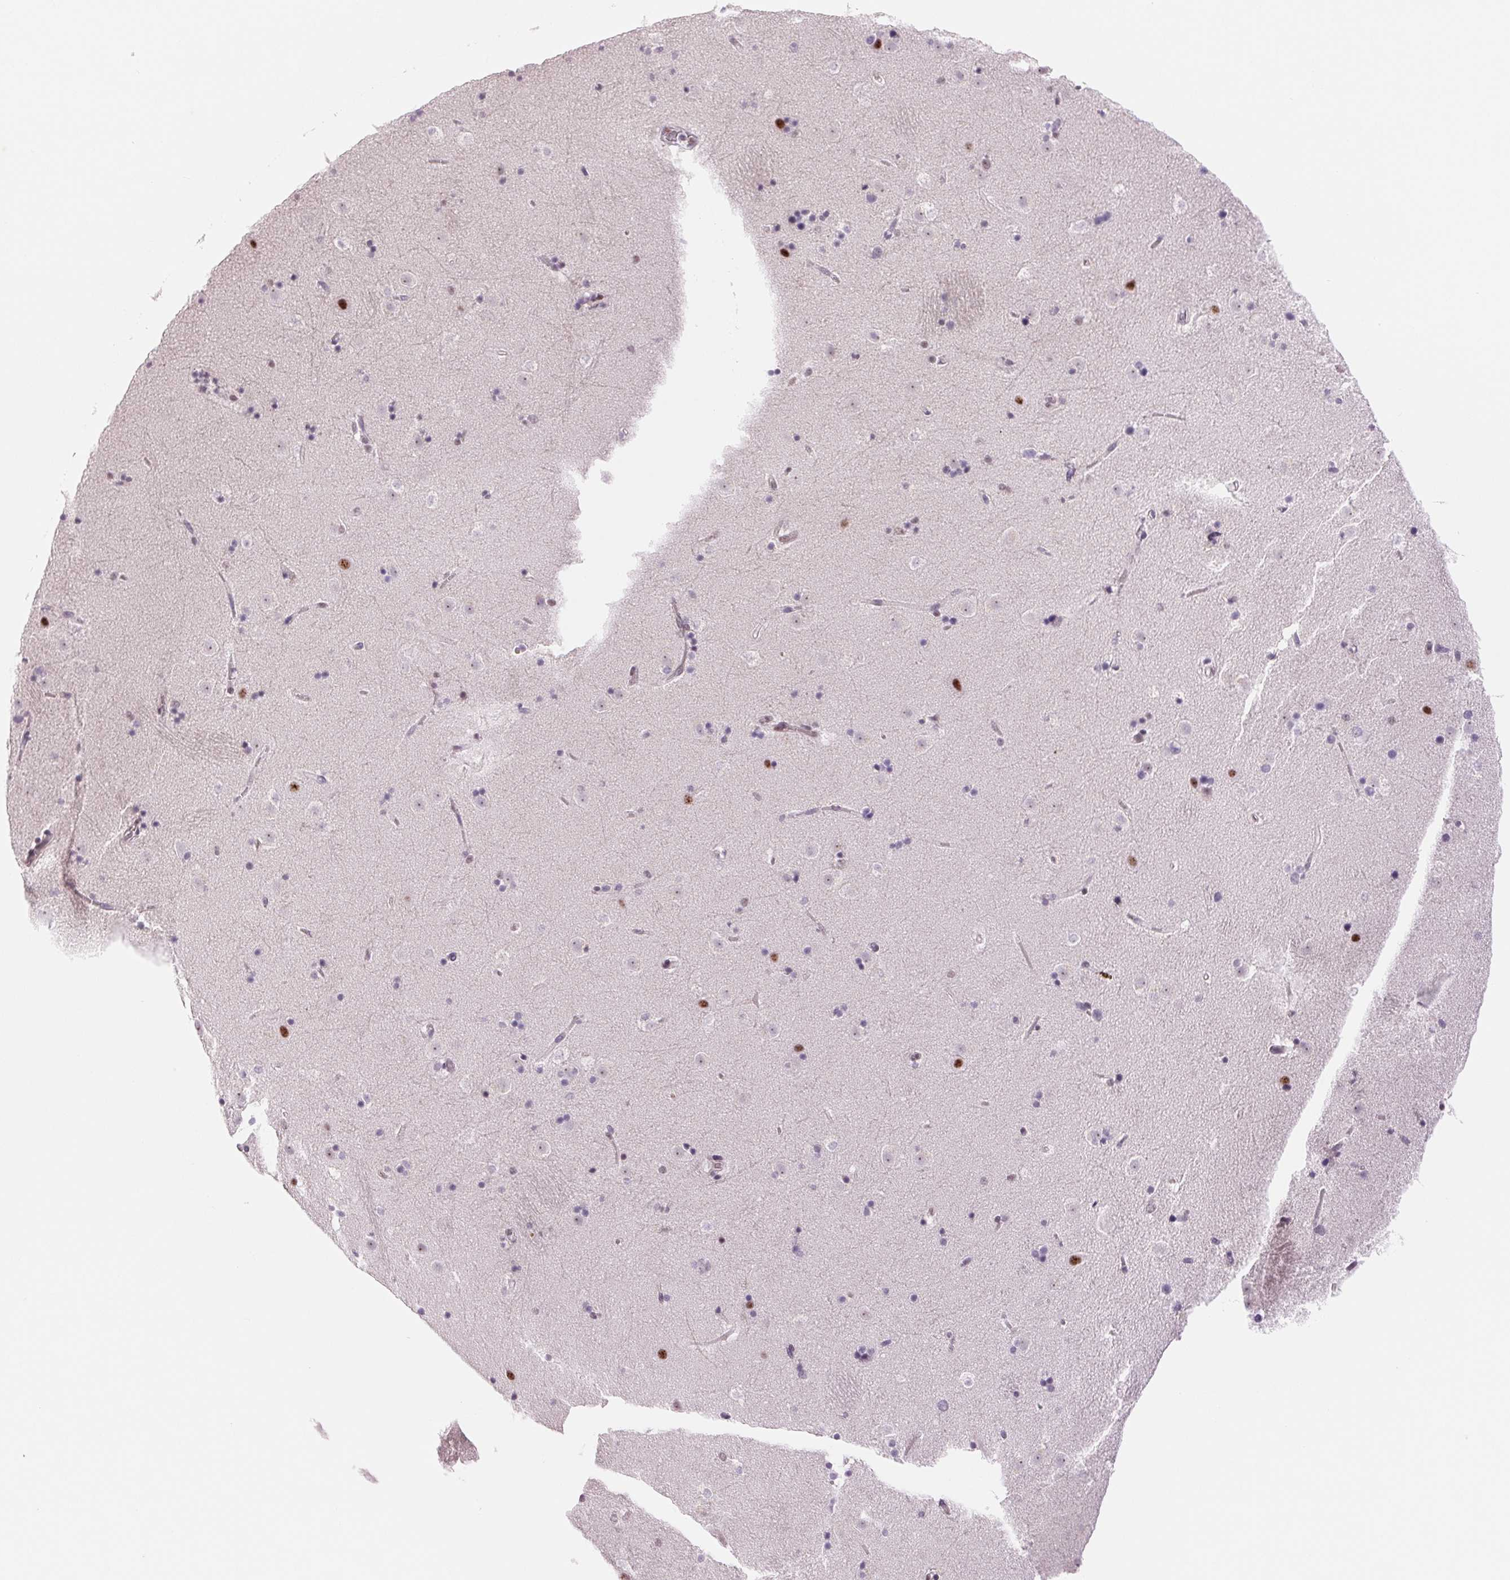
{"staining": {"intensity": "negative", "quantity": "none", "location": "none"}, "tissue": "caudate", "cell_type": "Glial cells", "image_type": "normal", "snomed": [{"axis": "morphology", "description": "Normal tissue, NOS"}, {"axis": "topography", "description": "Lateral ventricle wall"}], "caption": "DAB (3,3'-diaminobenzidine) immunohistochemical staining of normal caudate exhibits no significant expression in glial cells.", "gene": "ZC3H14", "patient": {"sex": "male", "age": 37}}